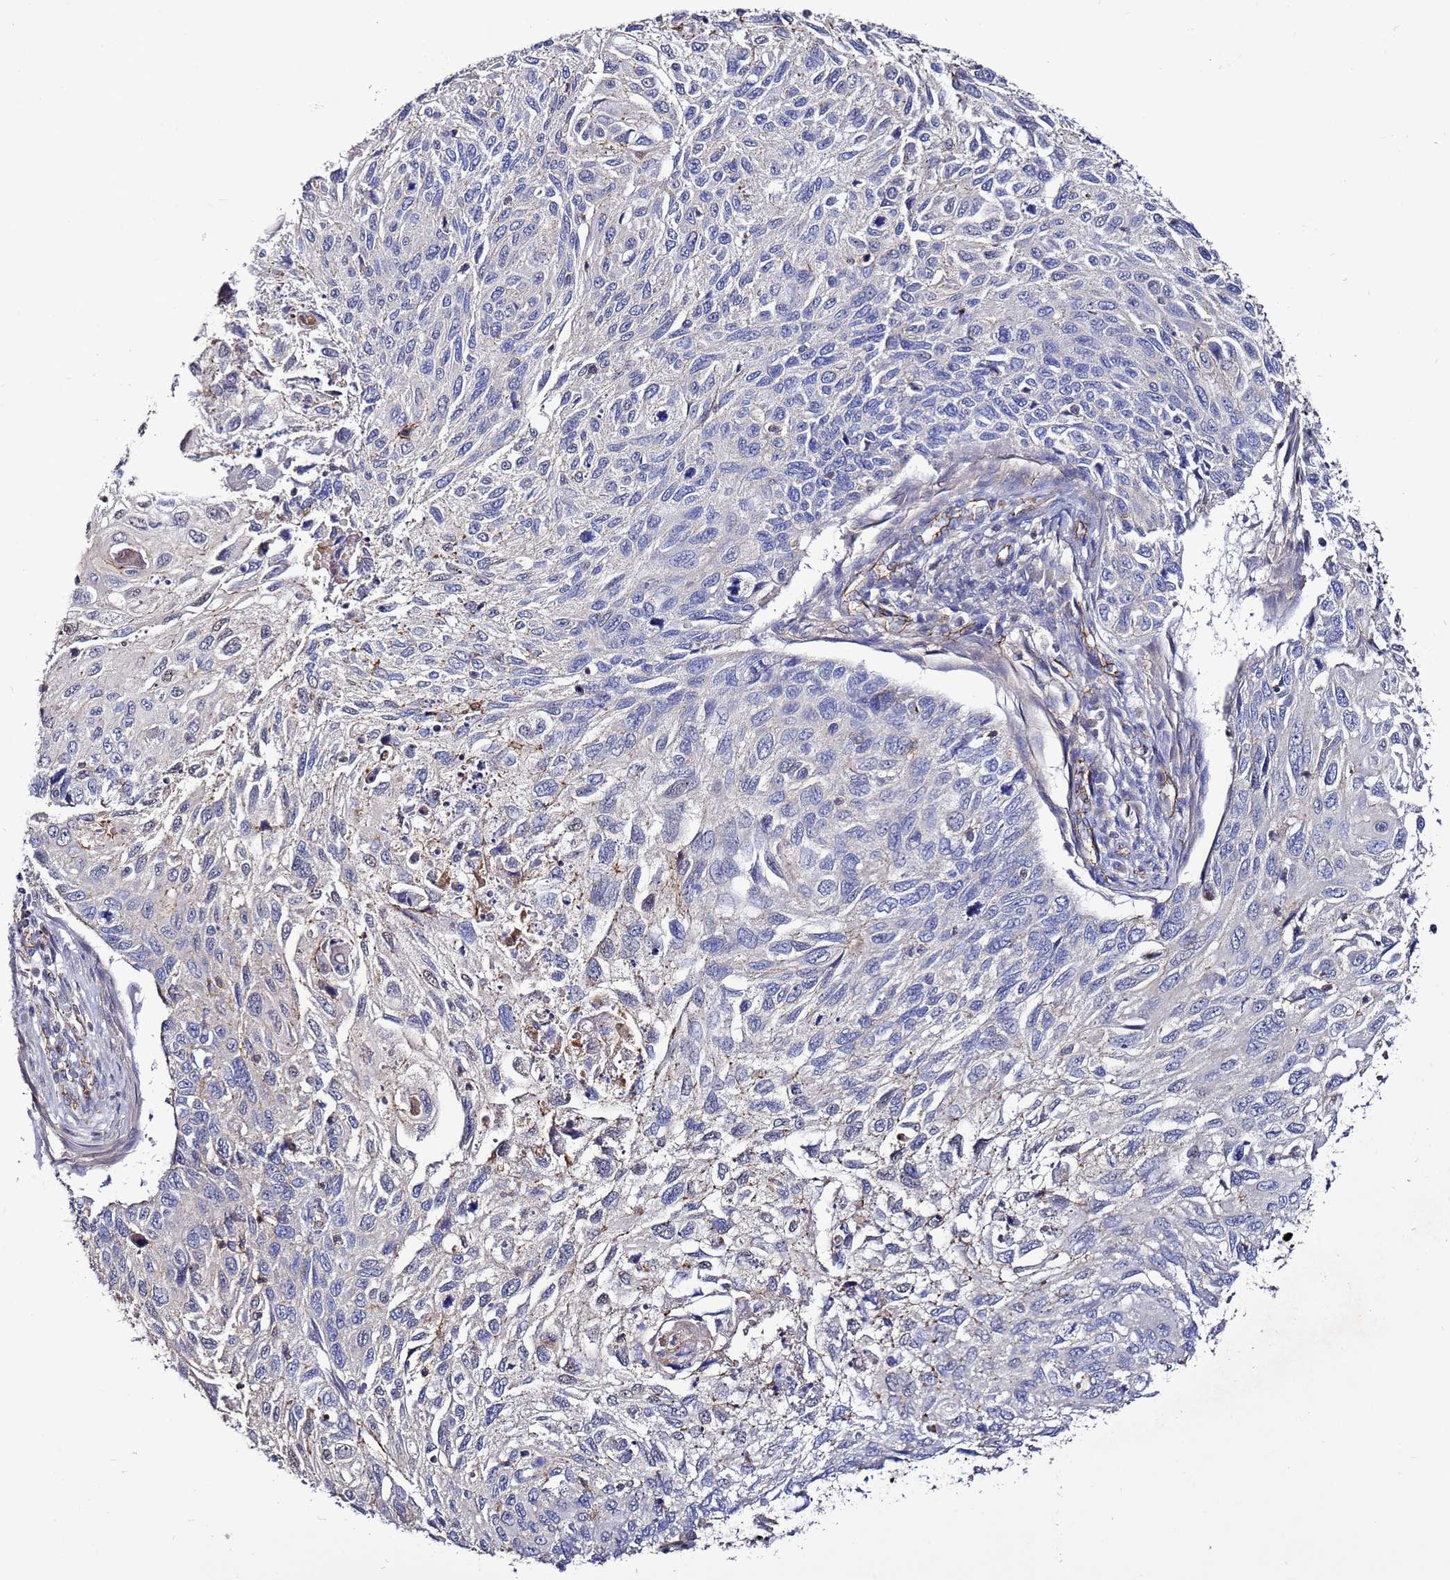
{"staining": {"intensity": "negative", "quantity": "none", "location": "none"}, "tissue": "cervical cancer", "cell_type": "Tumor cells", "image_type": "cancer", "snomed": [{"axis": "morphology", "description": "Squamous cell carcinoma, NOS"}, {"axis": "topography", "description": "Cervix"}], "caption": "The image shows no significant positivity in tumor cells of cervical squamous cell carcinoma.", "gene": "TENM3", "patient": {"sex": "female", "age": 70}}